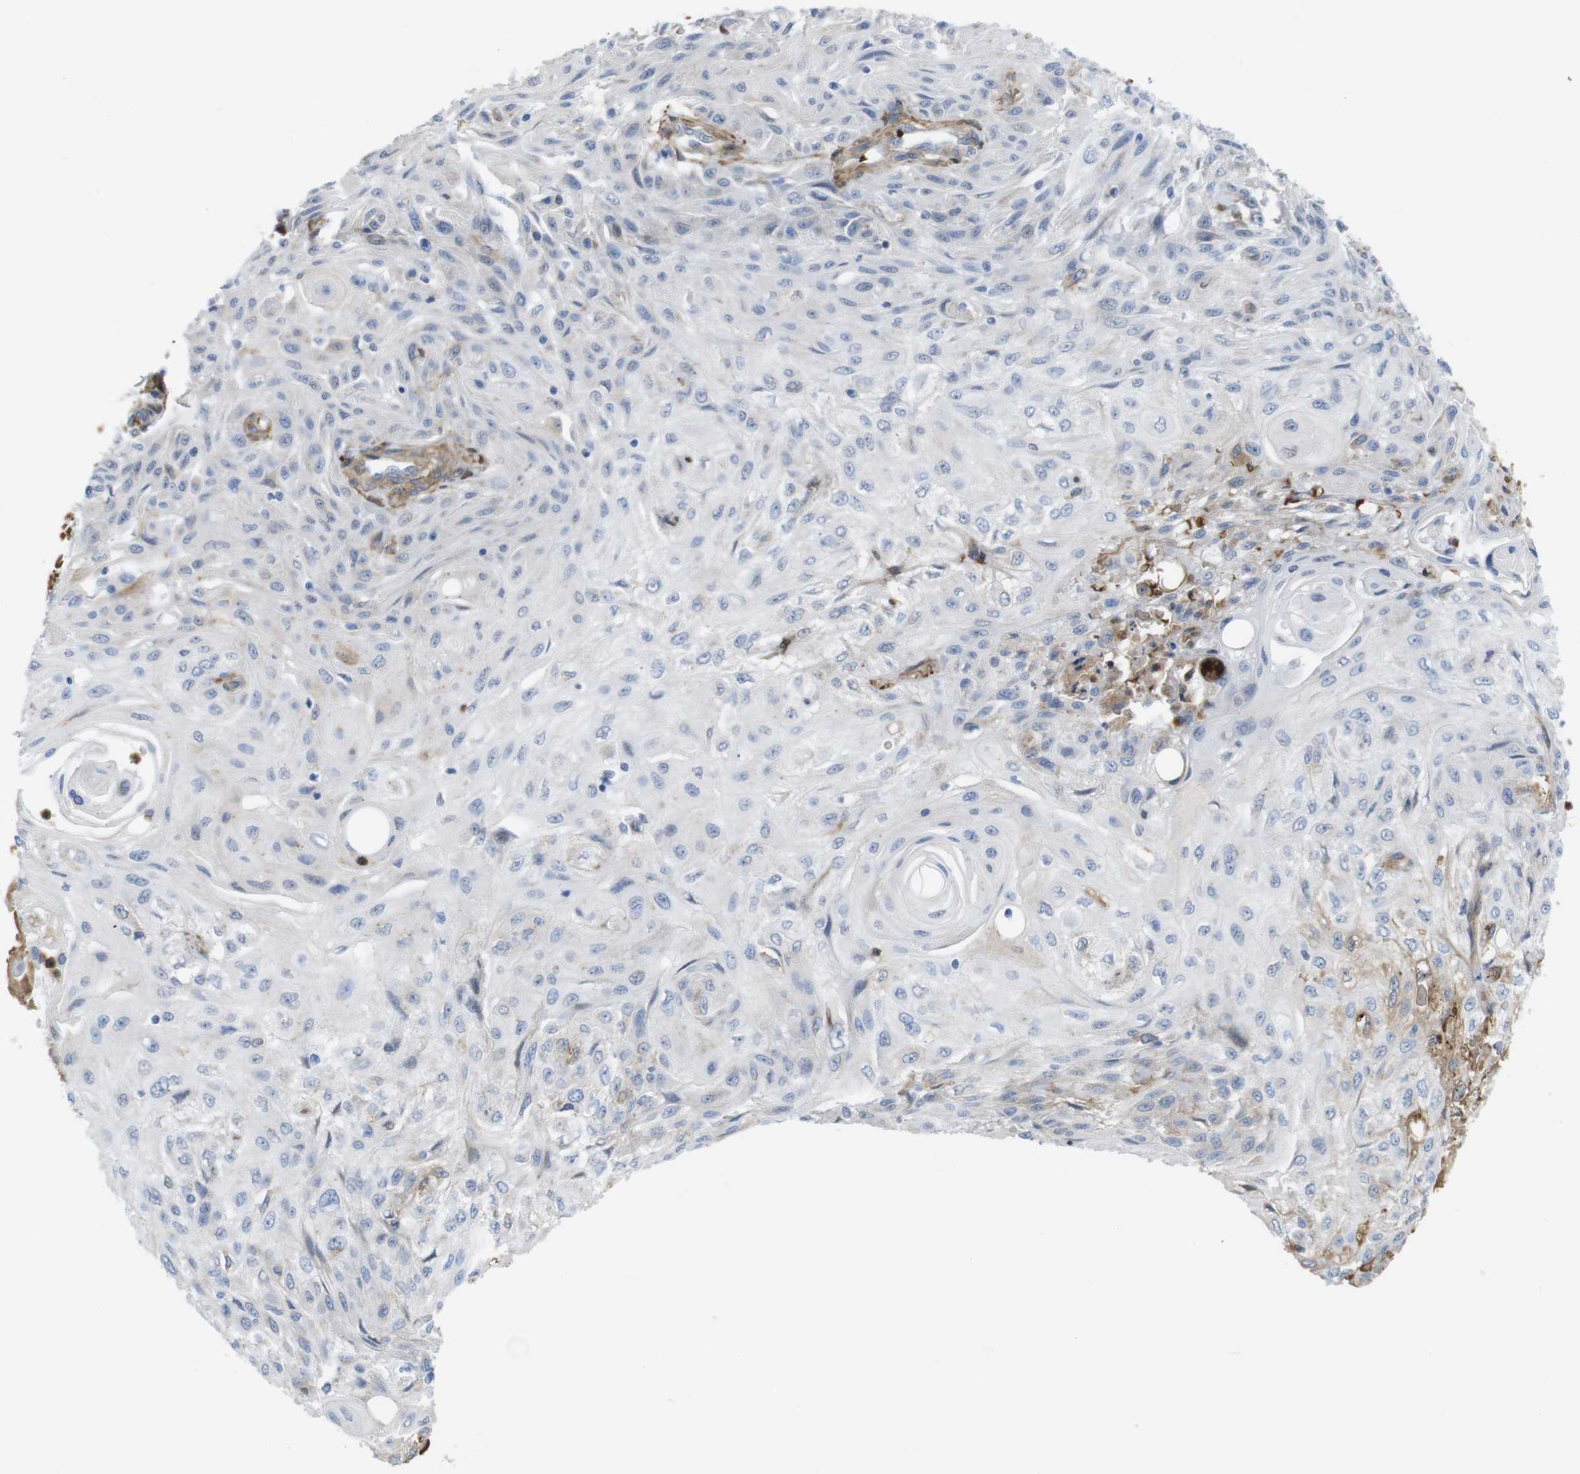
{"staining": {"intensity": "negative", "quantity": "none", "location": "none"}, "tissue": "skin cancer", "cell_type": "Tumor cells", "image_type": "cancer", "snomed": [{"axis": "morphology", "description": "Squamous cell carcinoma, NOS"}, {"axis": "topography", "description": "Skin"}], "caption": "Tumor cells are negative for brown protein staining in skin cancer.", "gene": "CYBRD1", "patient": {"sex": "male", "age": 75}}